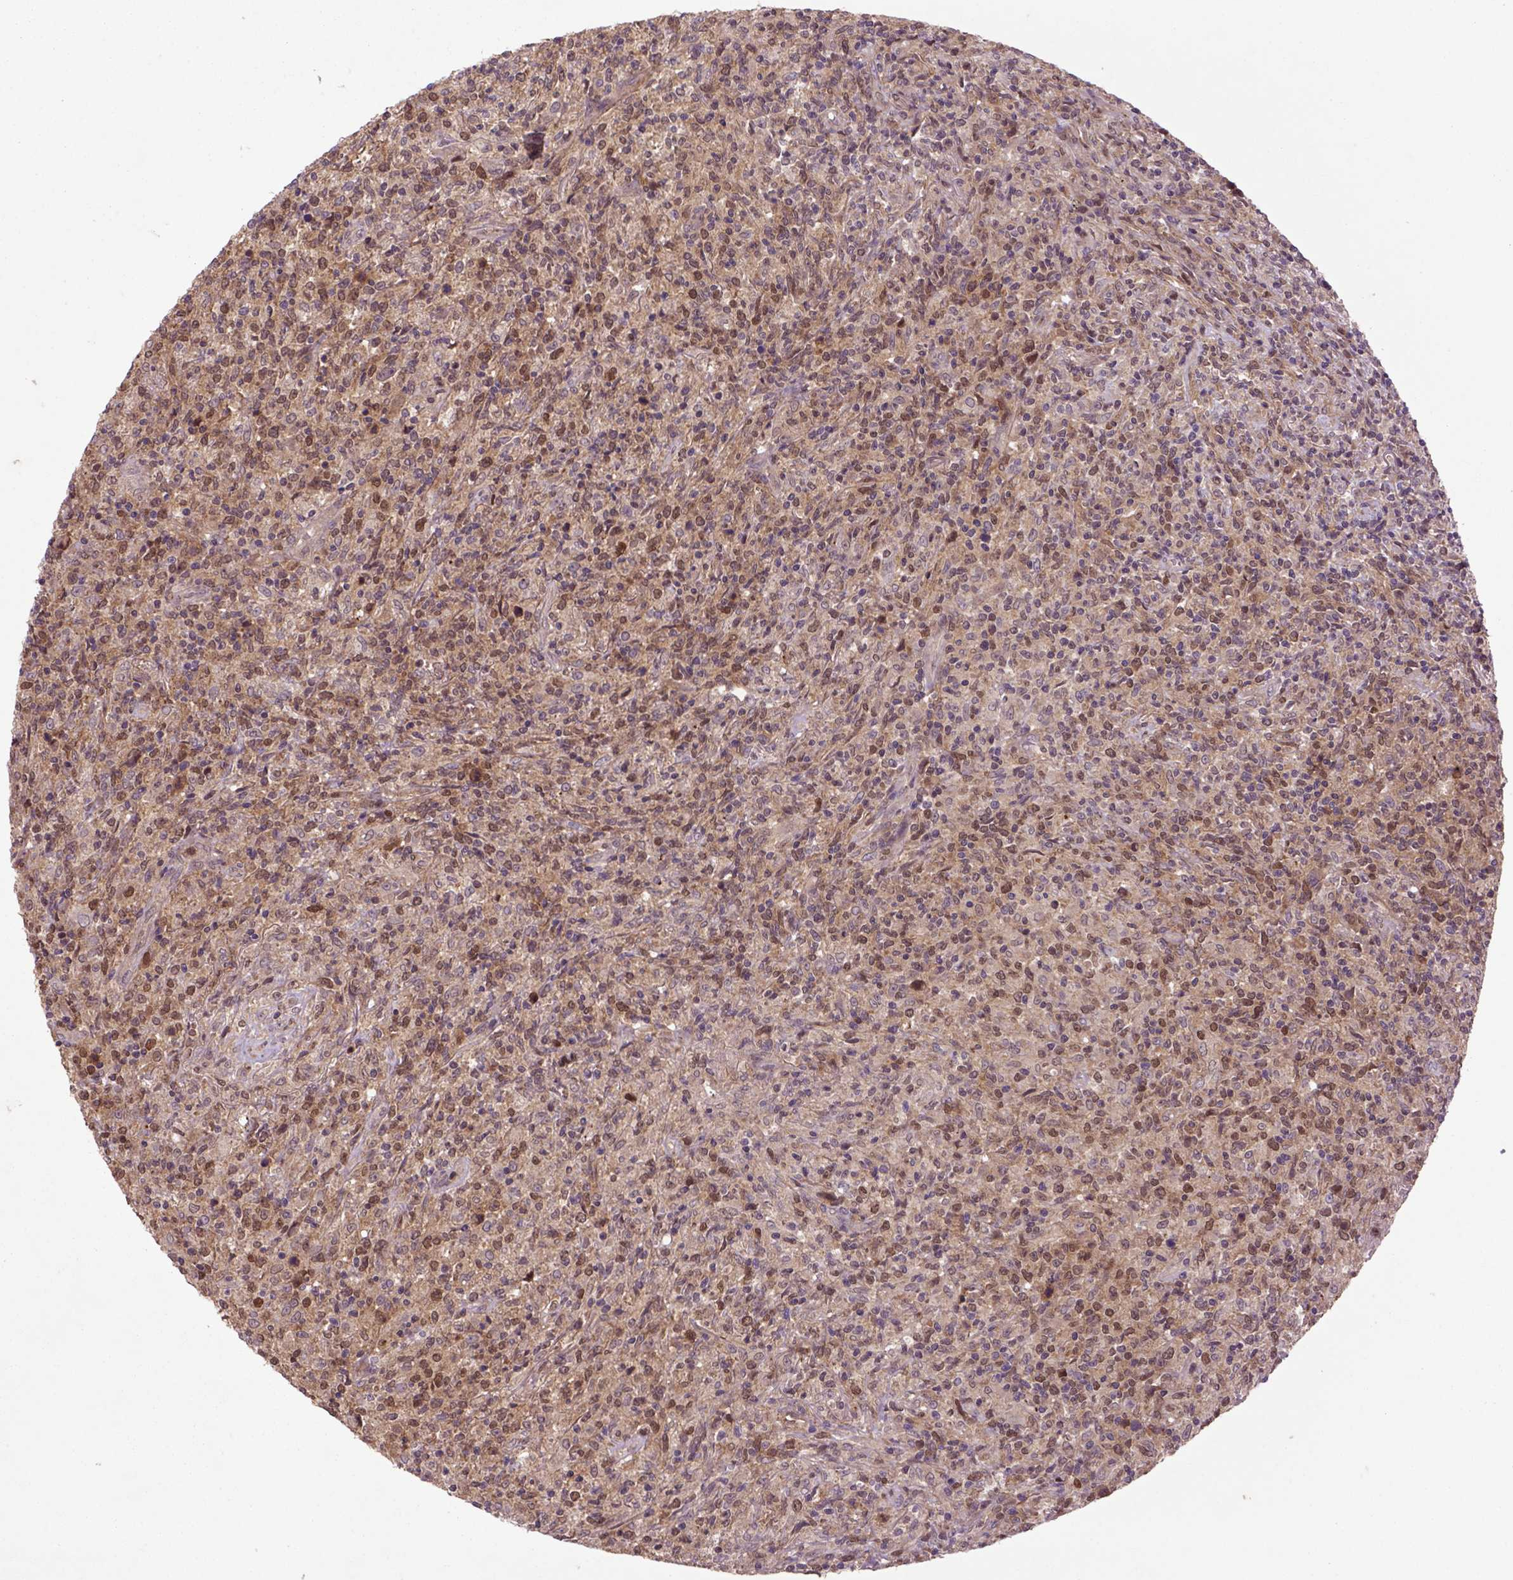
{"staining": {"intensity": "moderate", "quantity": ">75%", "location": "cytoplasmic/membranous,nuclear"}, "tissue": "lymphoma", "cell_type": "Tumor cells", "image_type": "cancer", "snomed": [{"axis": "morphology", "description": "Malignant lymphoma, non-Hodgkin's type, High grade"}, {"axis": "topography", "description": "Lung"}], "caption": "Brown immunohistochemical staining in lymphoma demonstrates moderate cytoplasmic/membranous and nuclear positivity in approximately >75% of tumor cells.", "gene": "HSPBP1", "patient": {"sex": "male", "age": 79}}